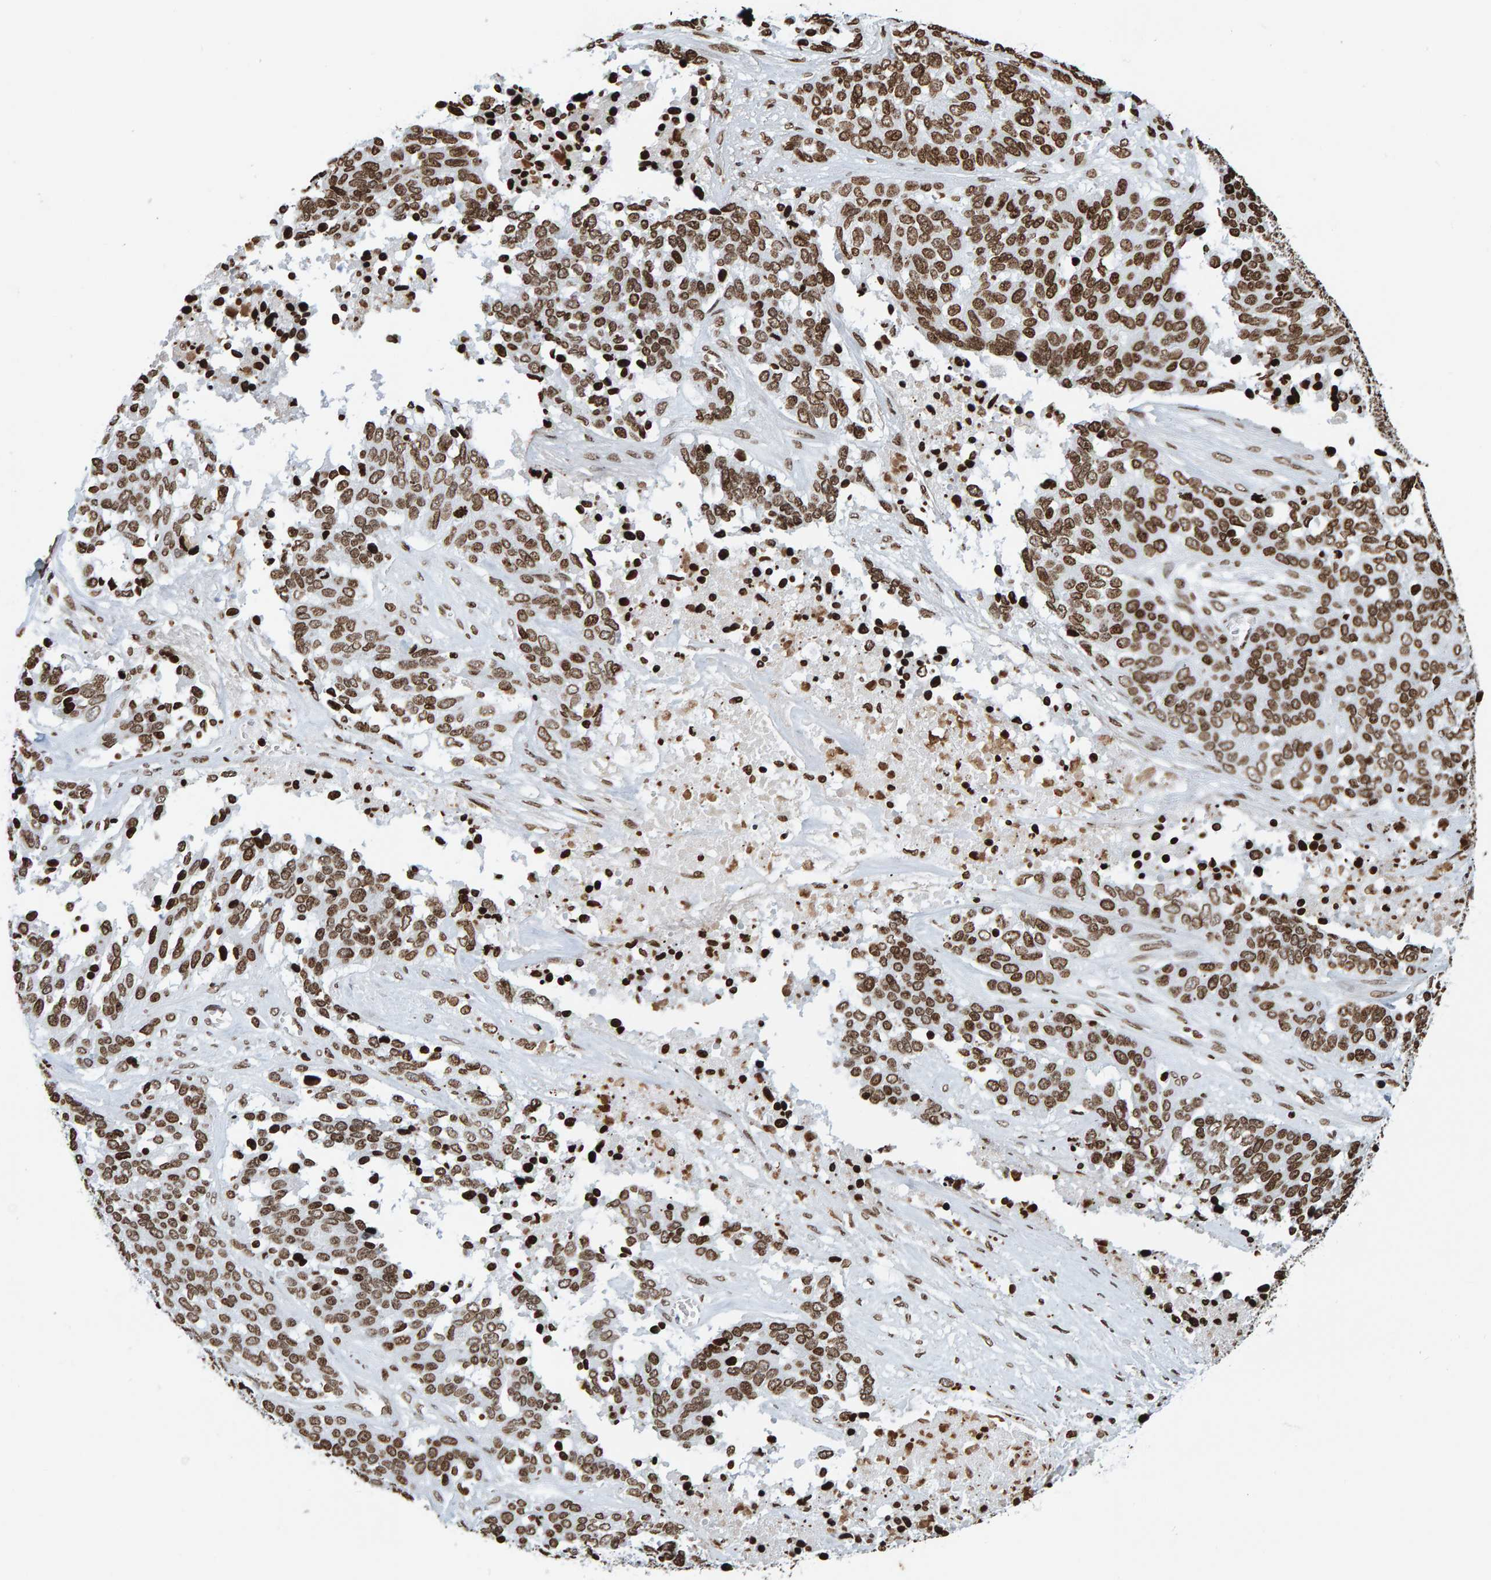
{"staining": {"intensity": "moderate", "quantity": ">75%", "location": "nuclear"}, "tissue": "ovarian cancer", "cell_type": "Tumor cells", "image_type": "cancer", "snomed": [{"axis": "morphology", "description": "Cystadenocarcinoma, serous, NOS"}, {"axis": "topography", "description": "Ovary"}], "caption": "Immunohistochemical staining of ovarian cancer reveals medium levels of moderate nuclear positivity in approximately >75% of tumor cells.", "gene": "BRF2", "patient": {"sex": "female", "age": 44}}